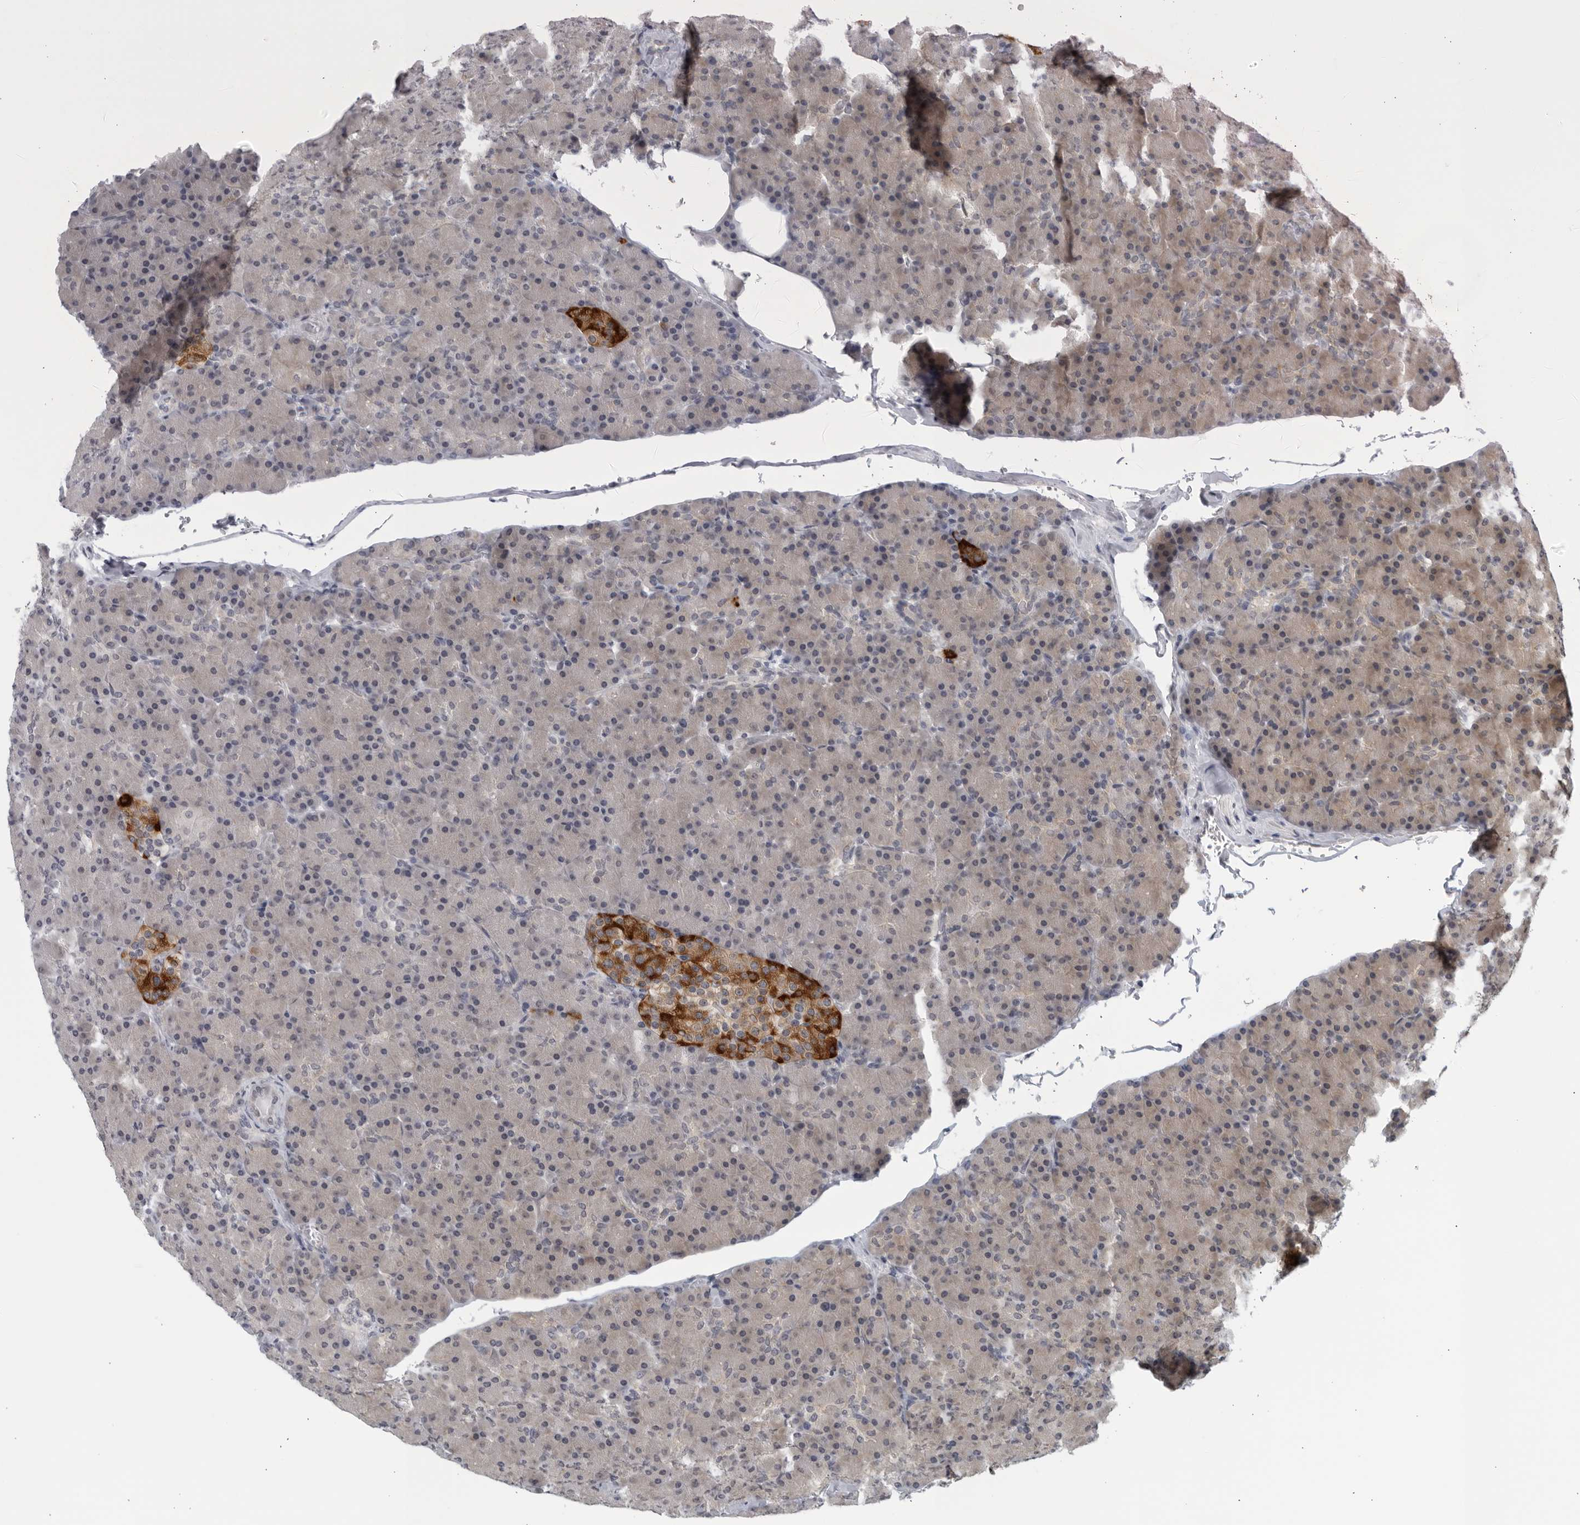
{"staining": {"intensity": "weak", "quantity": "25%-75%", "location": "cytoplasmic/membranous"}, "tissue": "pancreas", "cell_type": "Exocrine glandular cells", "image_type": "normal", "snomed": [{"axis": "morphology", "description": "Normal tissue, NOS"}, {"axis": "topography", "description": "Pancreas"}], "caption": "Immunohistochemical staining of benign pancreas displays weak cytoplasmic/membranous protein positivity in about 25%-75% of exocrine glandular cells. (DAB IHC with brightfield microscopy, high magnification).", "gene": "RC3H1", "patient": {"sex": "female", "age": 43}}